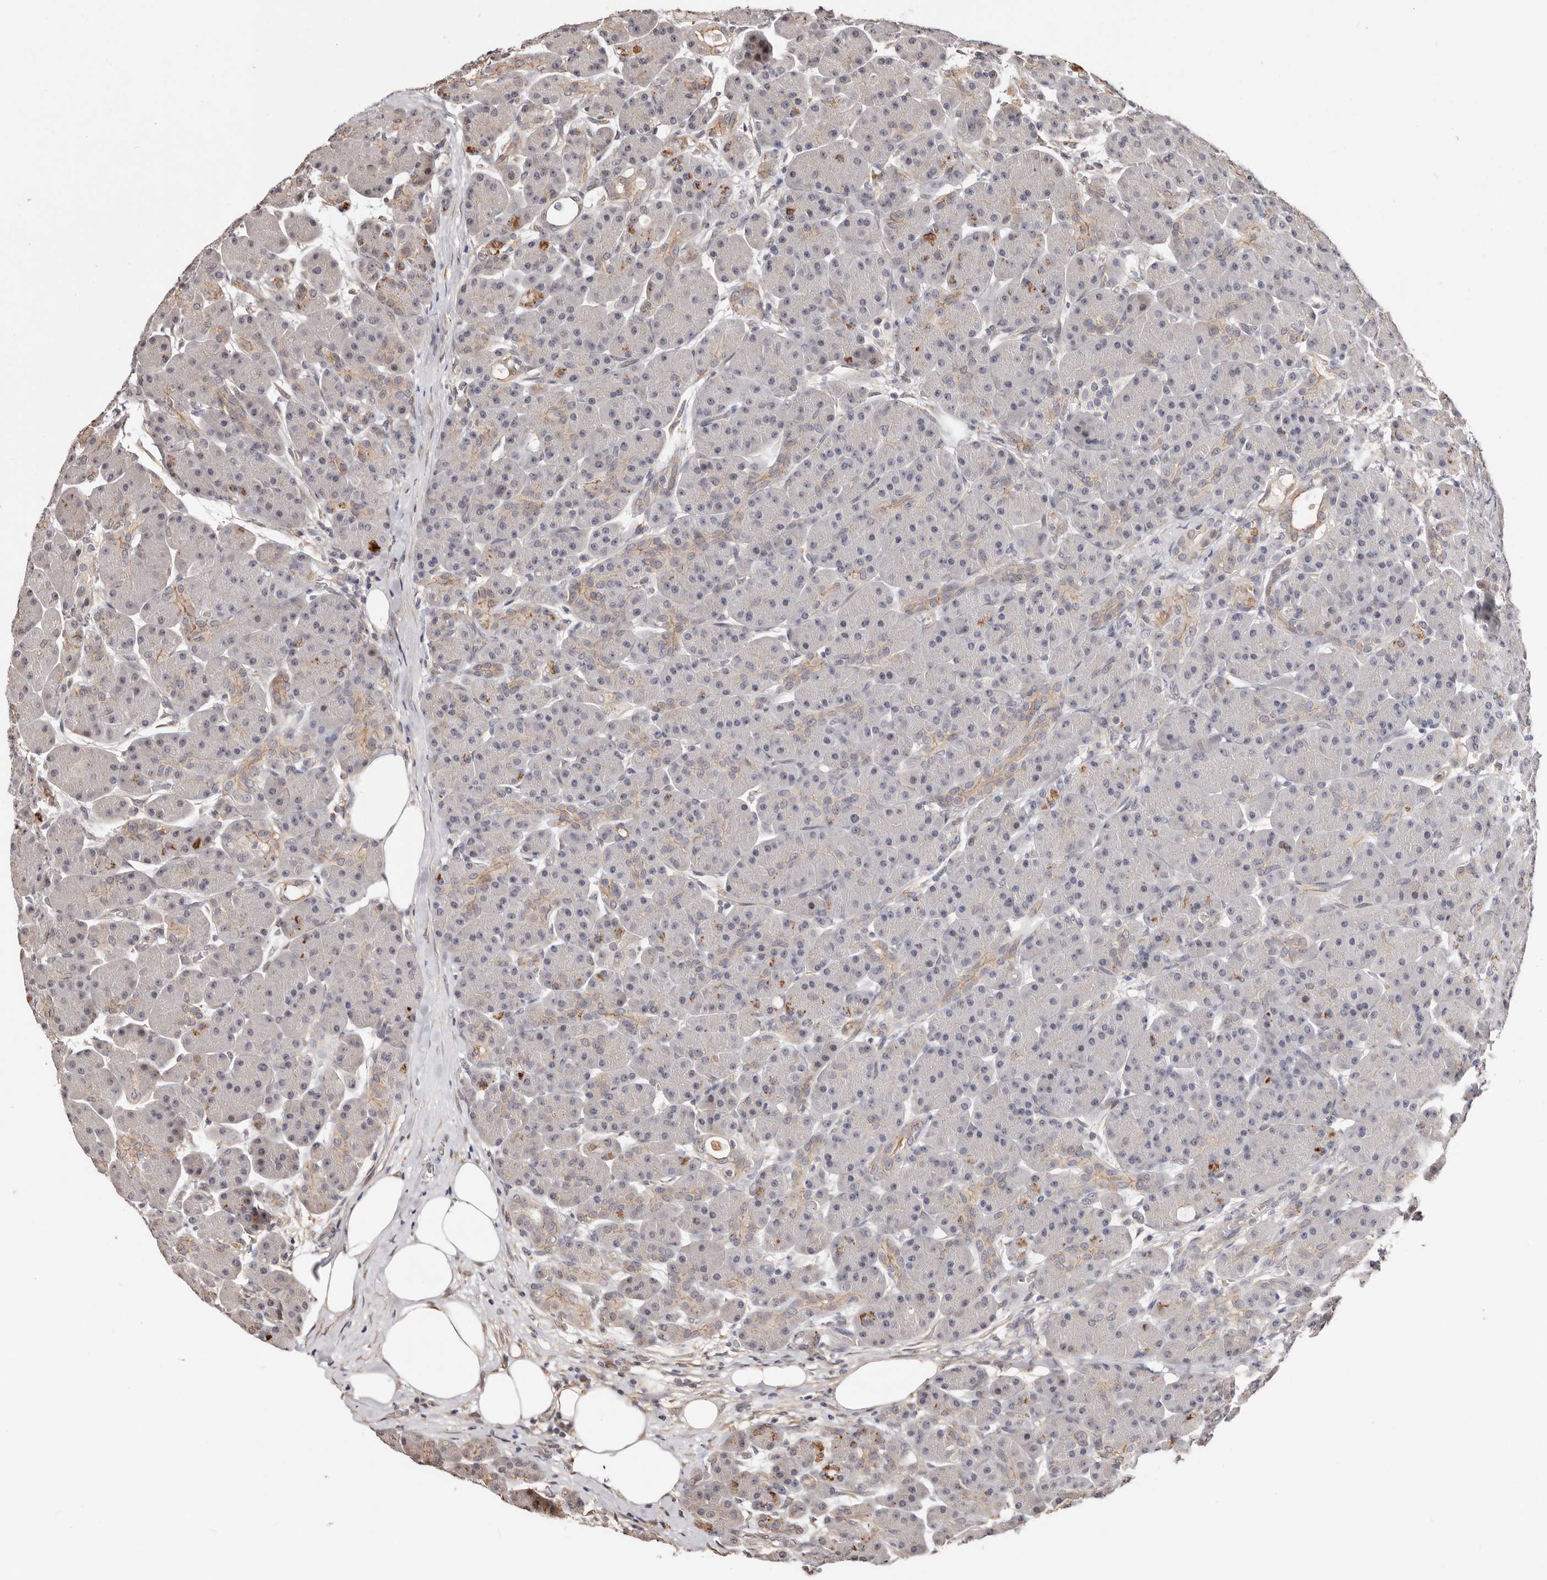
{"staining": {"intensity": "weak", "quantity": "<25%", "location": "cytoplasmic/membranous"}, "tissue": "pancreas", "cell_type": "Exocrine glandular cells", "image_type": "normal", "snomed": [{"axis": "morphology", "description": "Normal tissue, NOS"}, {"axis": "topography", "description": "Pancreas"}], "caption": "Protein analysis of unremarkable pancreas exhibits no significant staining in exocrine glandular cells. The staining is performed using DAB brown chromogen with nuclei counter-stained in using hematoxylin.", "gene": "TRIP13", "patient": {"sex": "male", "age": 63}}